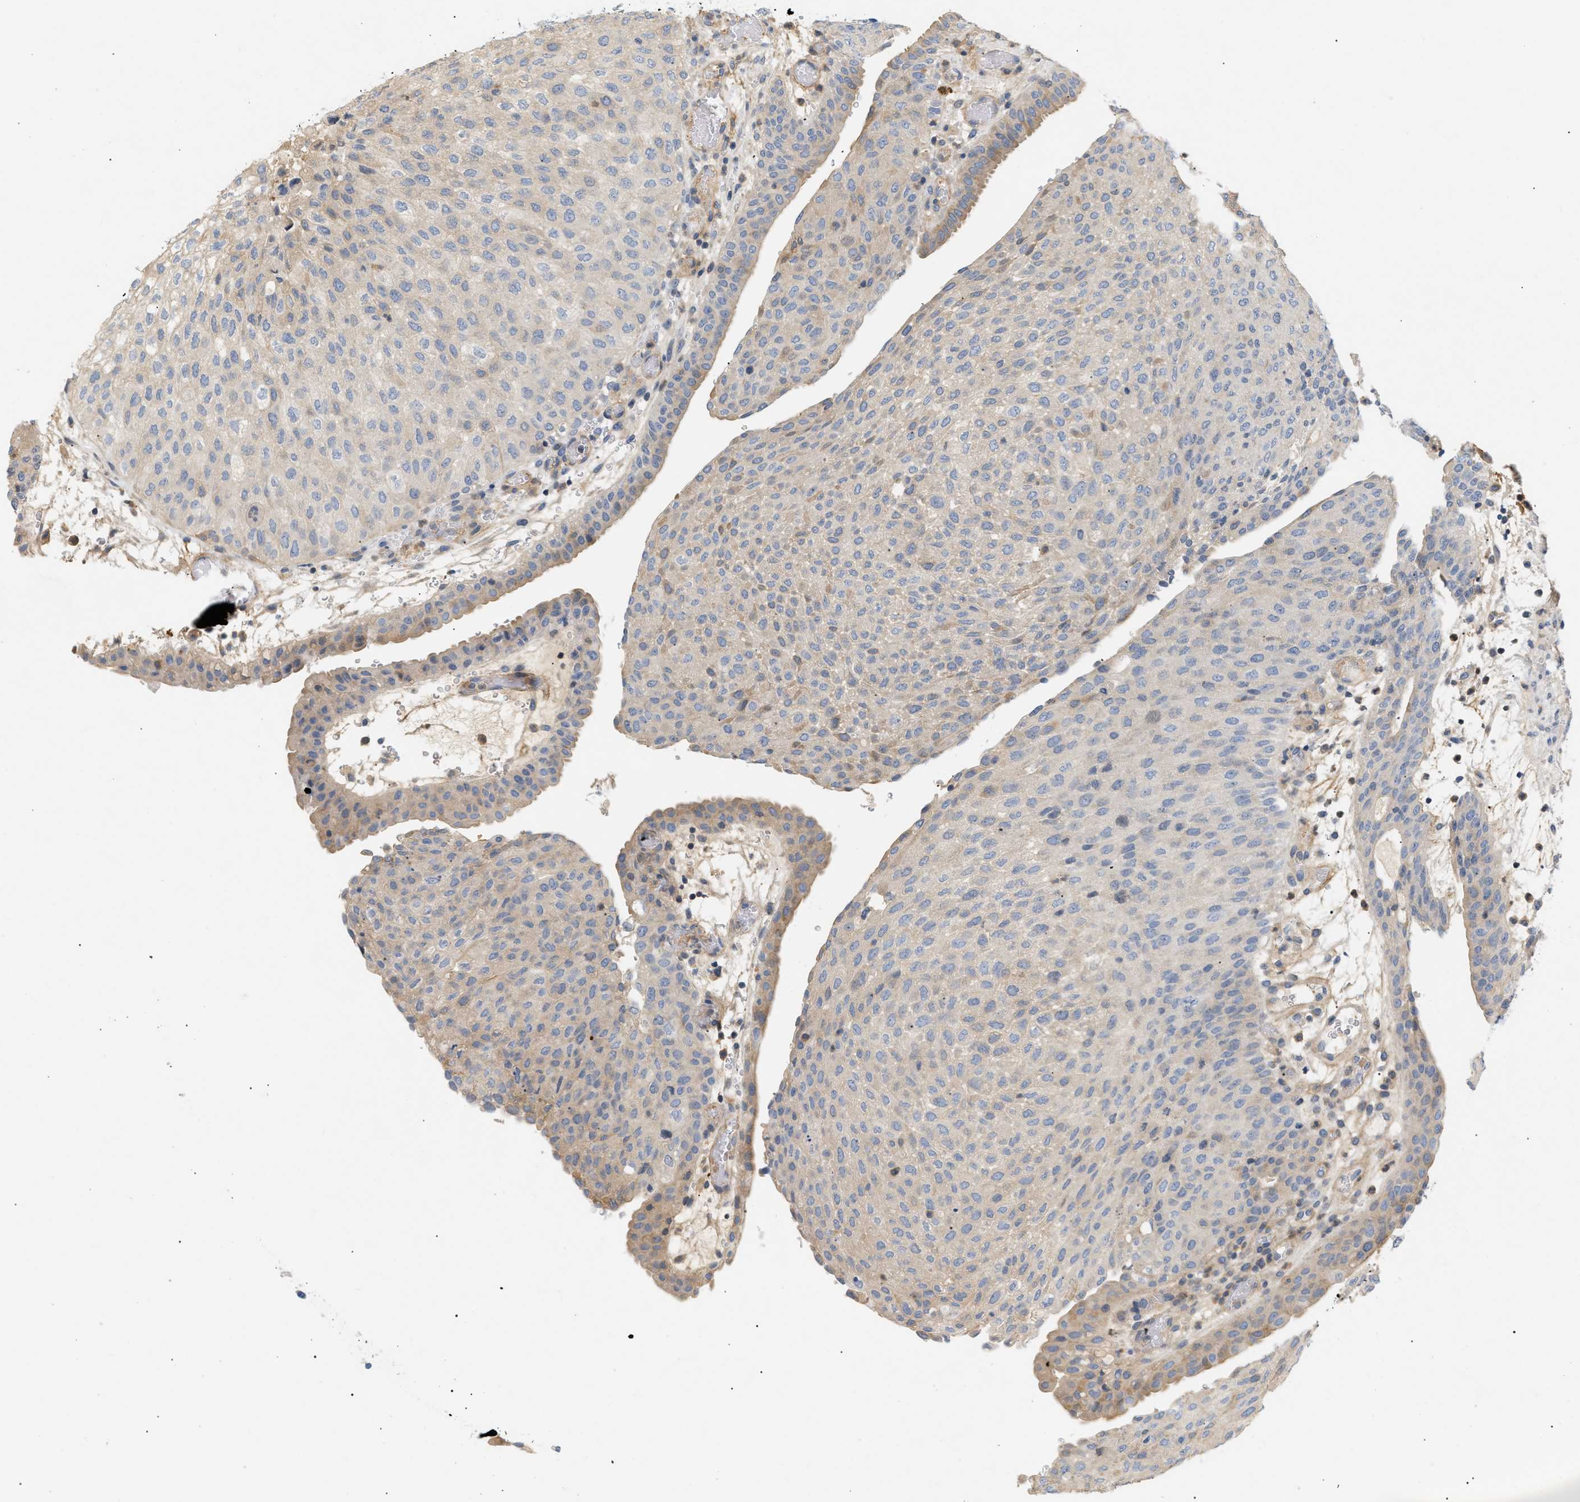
{"staining": {"intensity": "weak", "quantity": ">75%", "location": "cytoplasmic/membranous"}, "tissue": "urothelial cancer", "cell_type": "Tumor cells", "image_type": "cancer", "snomed": [{"axis": "morphology", "description": "Urothelial carcinoma, Low grade"}, {"axis": "morphology", "description": "Urothelial carcinoma, High grade"}, {"axis": "topography", "description": "Urinary bladder"}], "caption": "IHC (DAB) staining of human urothelial cancer demonstrates weak cytoplasmic/membranous protein staining in about >75% of tumor cells. (DAB = brown stain, brightfield microscopy at high magnification).", "gene": "FARS2", "patient": {"sex": "male", "age": 35}}